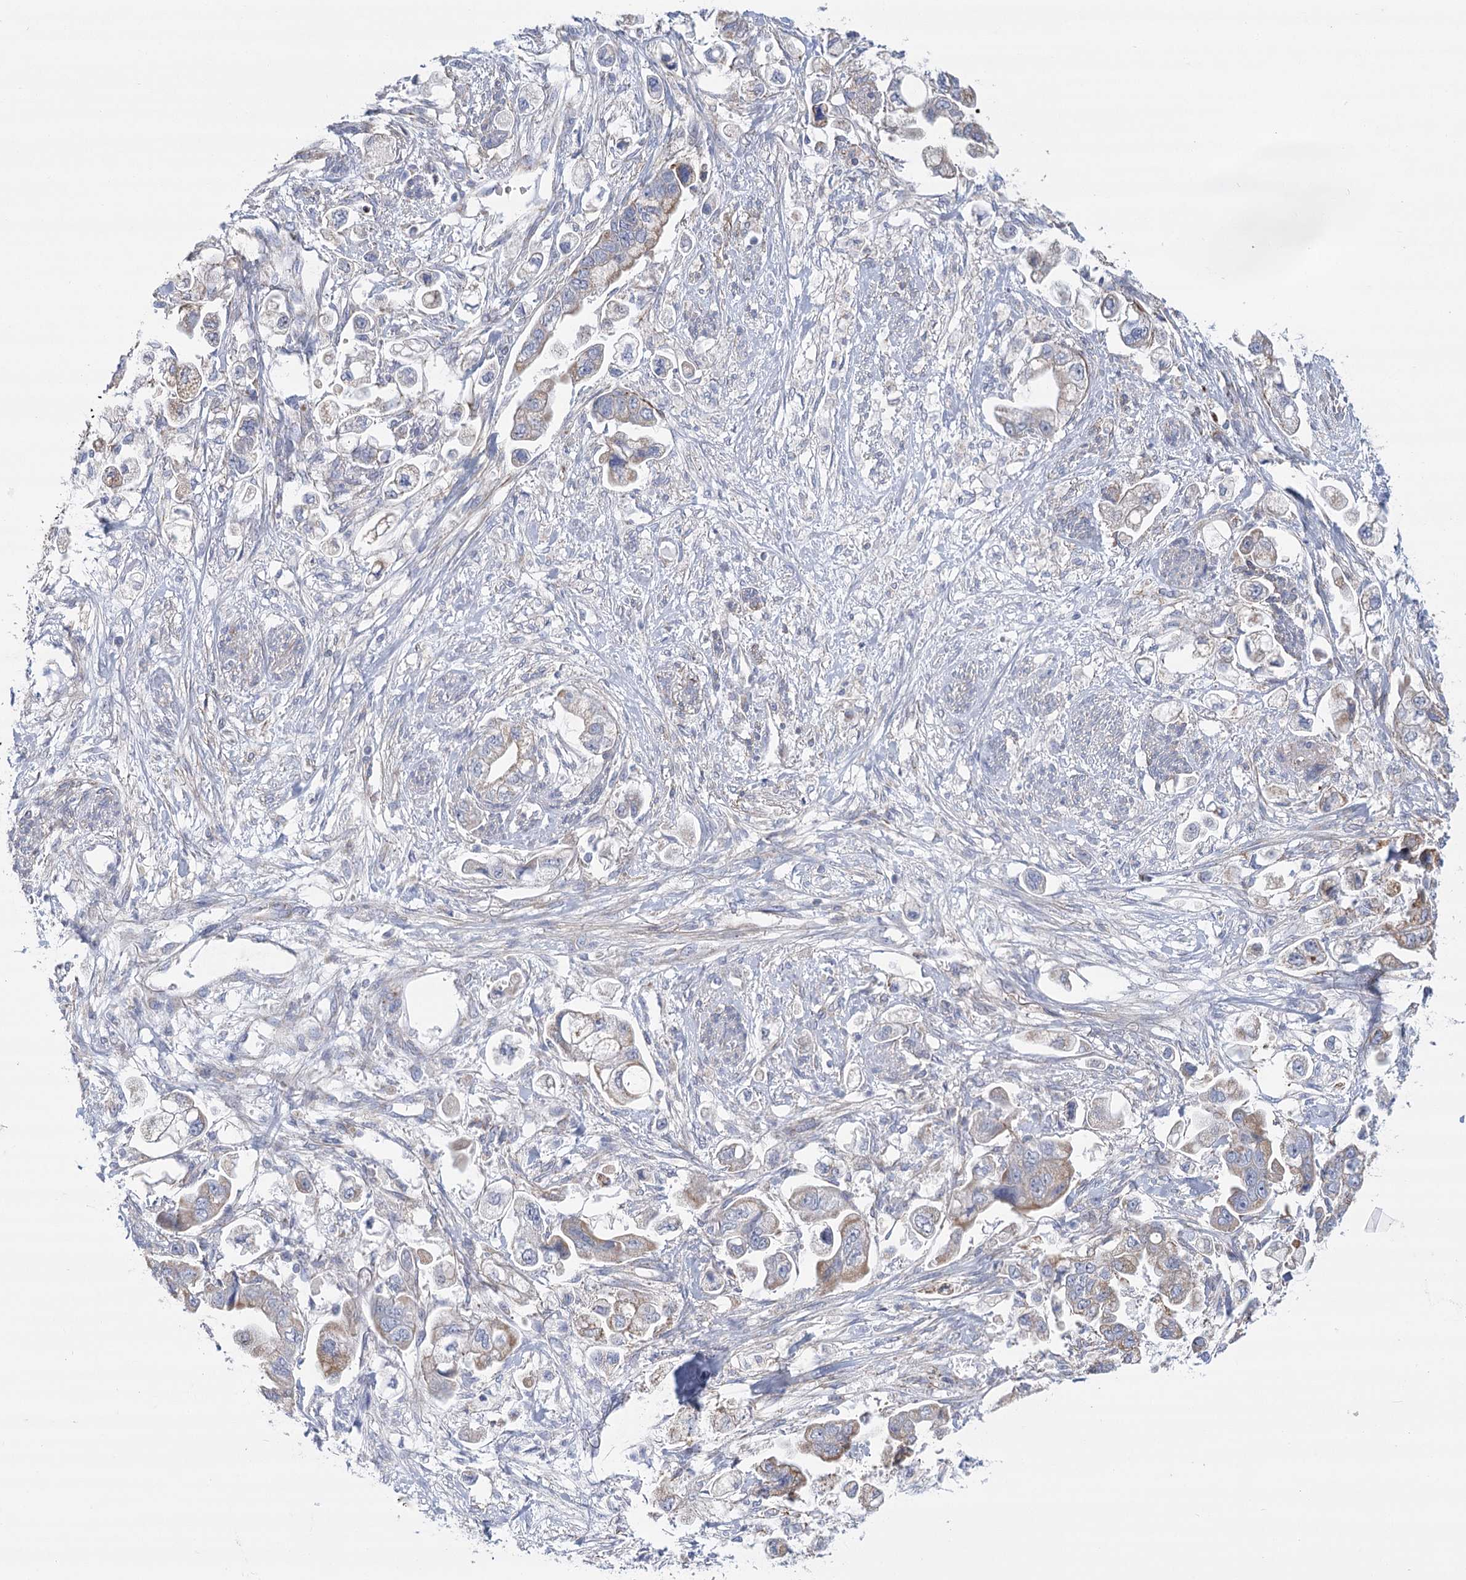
{"staining": {"intensity": "weak", "quantity": "<25%", "location": "cytoplasmic/membranous"}, "tissue": "stomach cancer", "cell_type": "Tumor cells", "image_type": "cancer", "snomed": [{"axis": "morphology", "description": "Adenocarcinoma, NOS"}, {"axis": "topography", "description": "Stomach"}], "caption": "DAB immunohistochemical staining of human stomach cancer demonstrates no significant positivity in tumor cells. (DAB (3,3'-diaminobenzidine) IHC visualized using brightfield microscopy, high magnification).", "gene": "SNX7", "patient": {"sex": "male", "age": 62}}